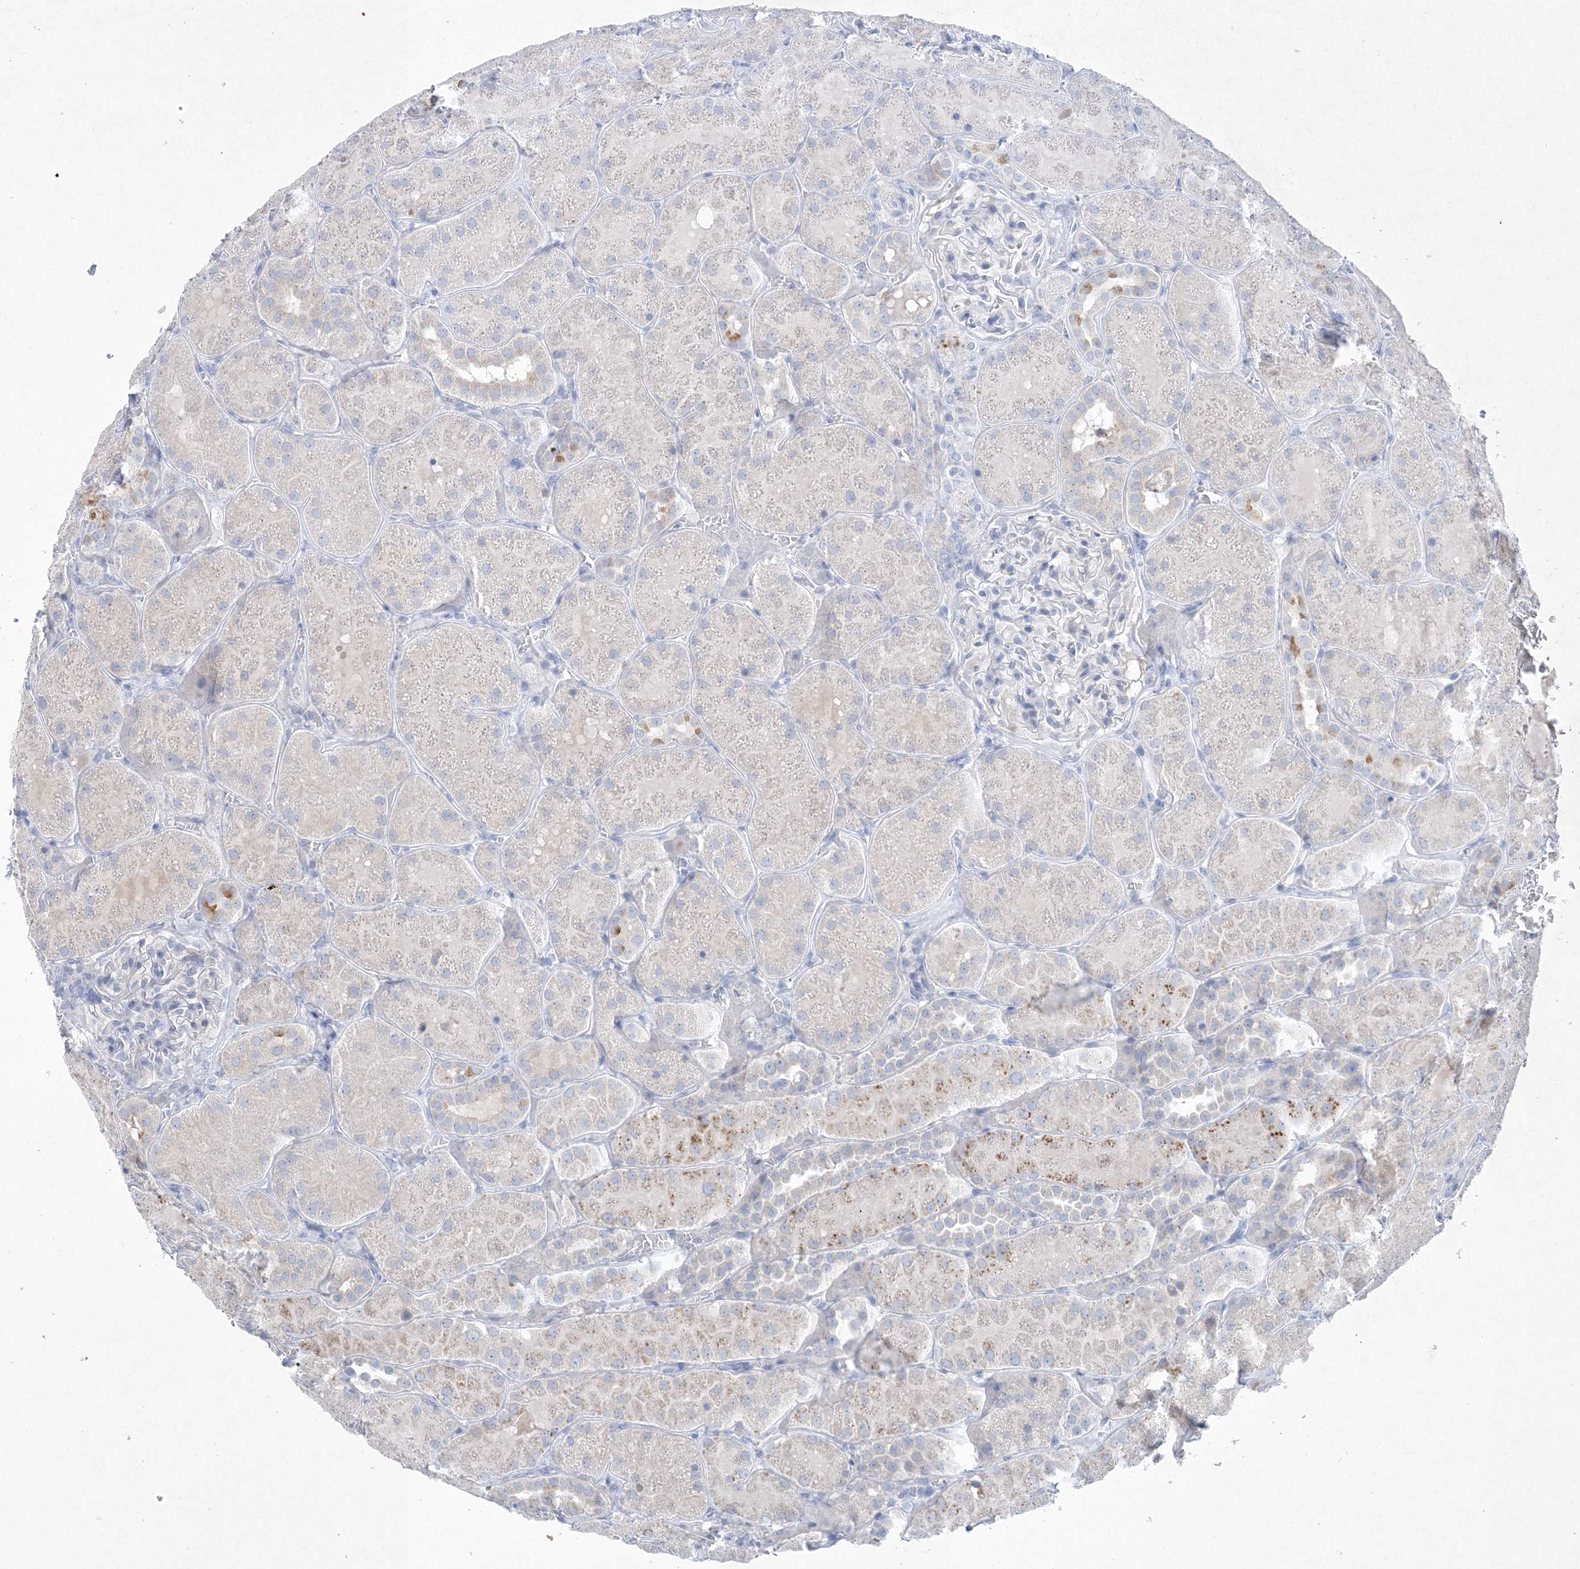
{"staining": {"intensity": "negative", "quantity": "none", "location": "none"}, "tissue": "kidney", "cell_type": "Cells in glomeruli", "image_type": "normal", "snomed": [{"axis": "morphology", "description": "Normal tissue, NOS"}, {"axis": "topography", "description": "Kidney"}], "caption": "This is an IHC histopathology image of normal human kidney. There is no expression in cells in glomeruli.", "gene": "GABRG1", "patient": {"sex": "male", "age": 28}}